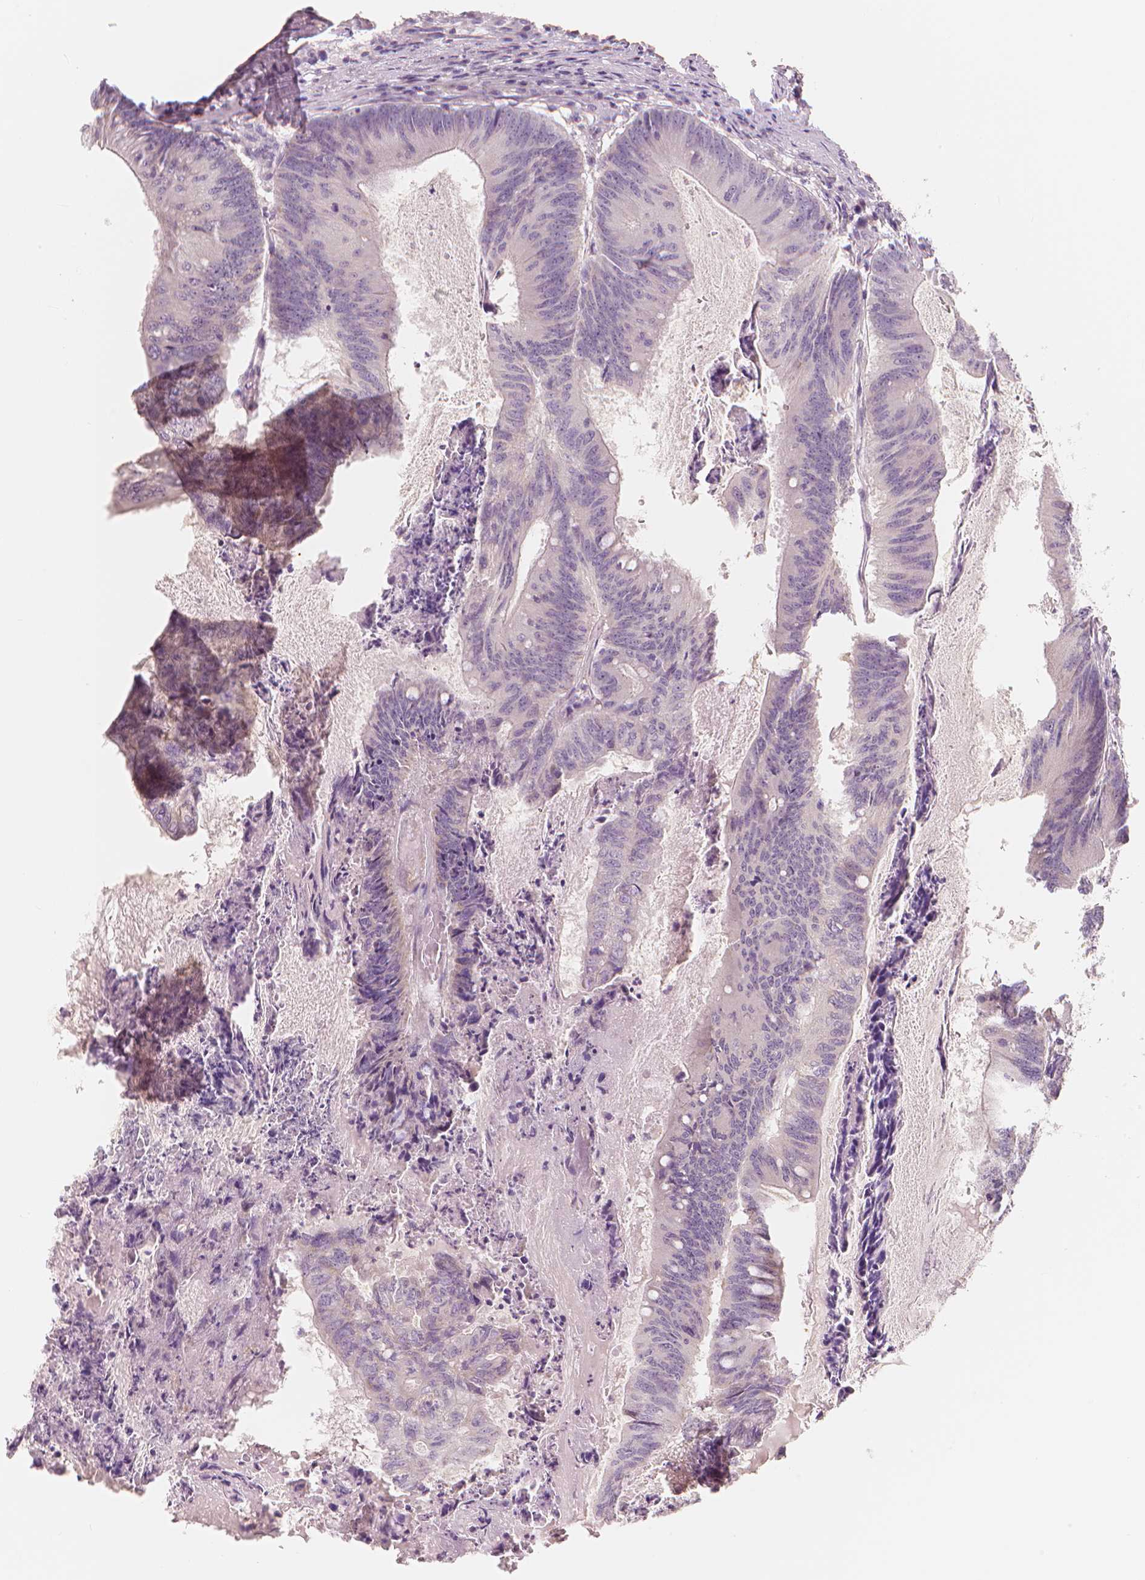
{"staining": {"intensity": "negative", "quantity": "none", "location": "none"}, "tissue": "colorectal cancer", "cell_type": "Tumor cells", "image_type": "cancer", "snomed": [{"axis": "morphology", "description": "Adenocarcinoma, NOS"}, {"axis": "topography", "description": "Colon"}], "caption": "This is a image of immunohistochemistry (IHC) staining of colorectal cancer (adenocarcinoma), which shows no positivity in tumor cells.", "gene": "RNASE7", "patient": {"sex": "female", "age": 70}}